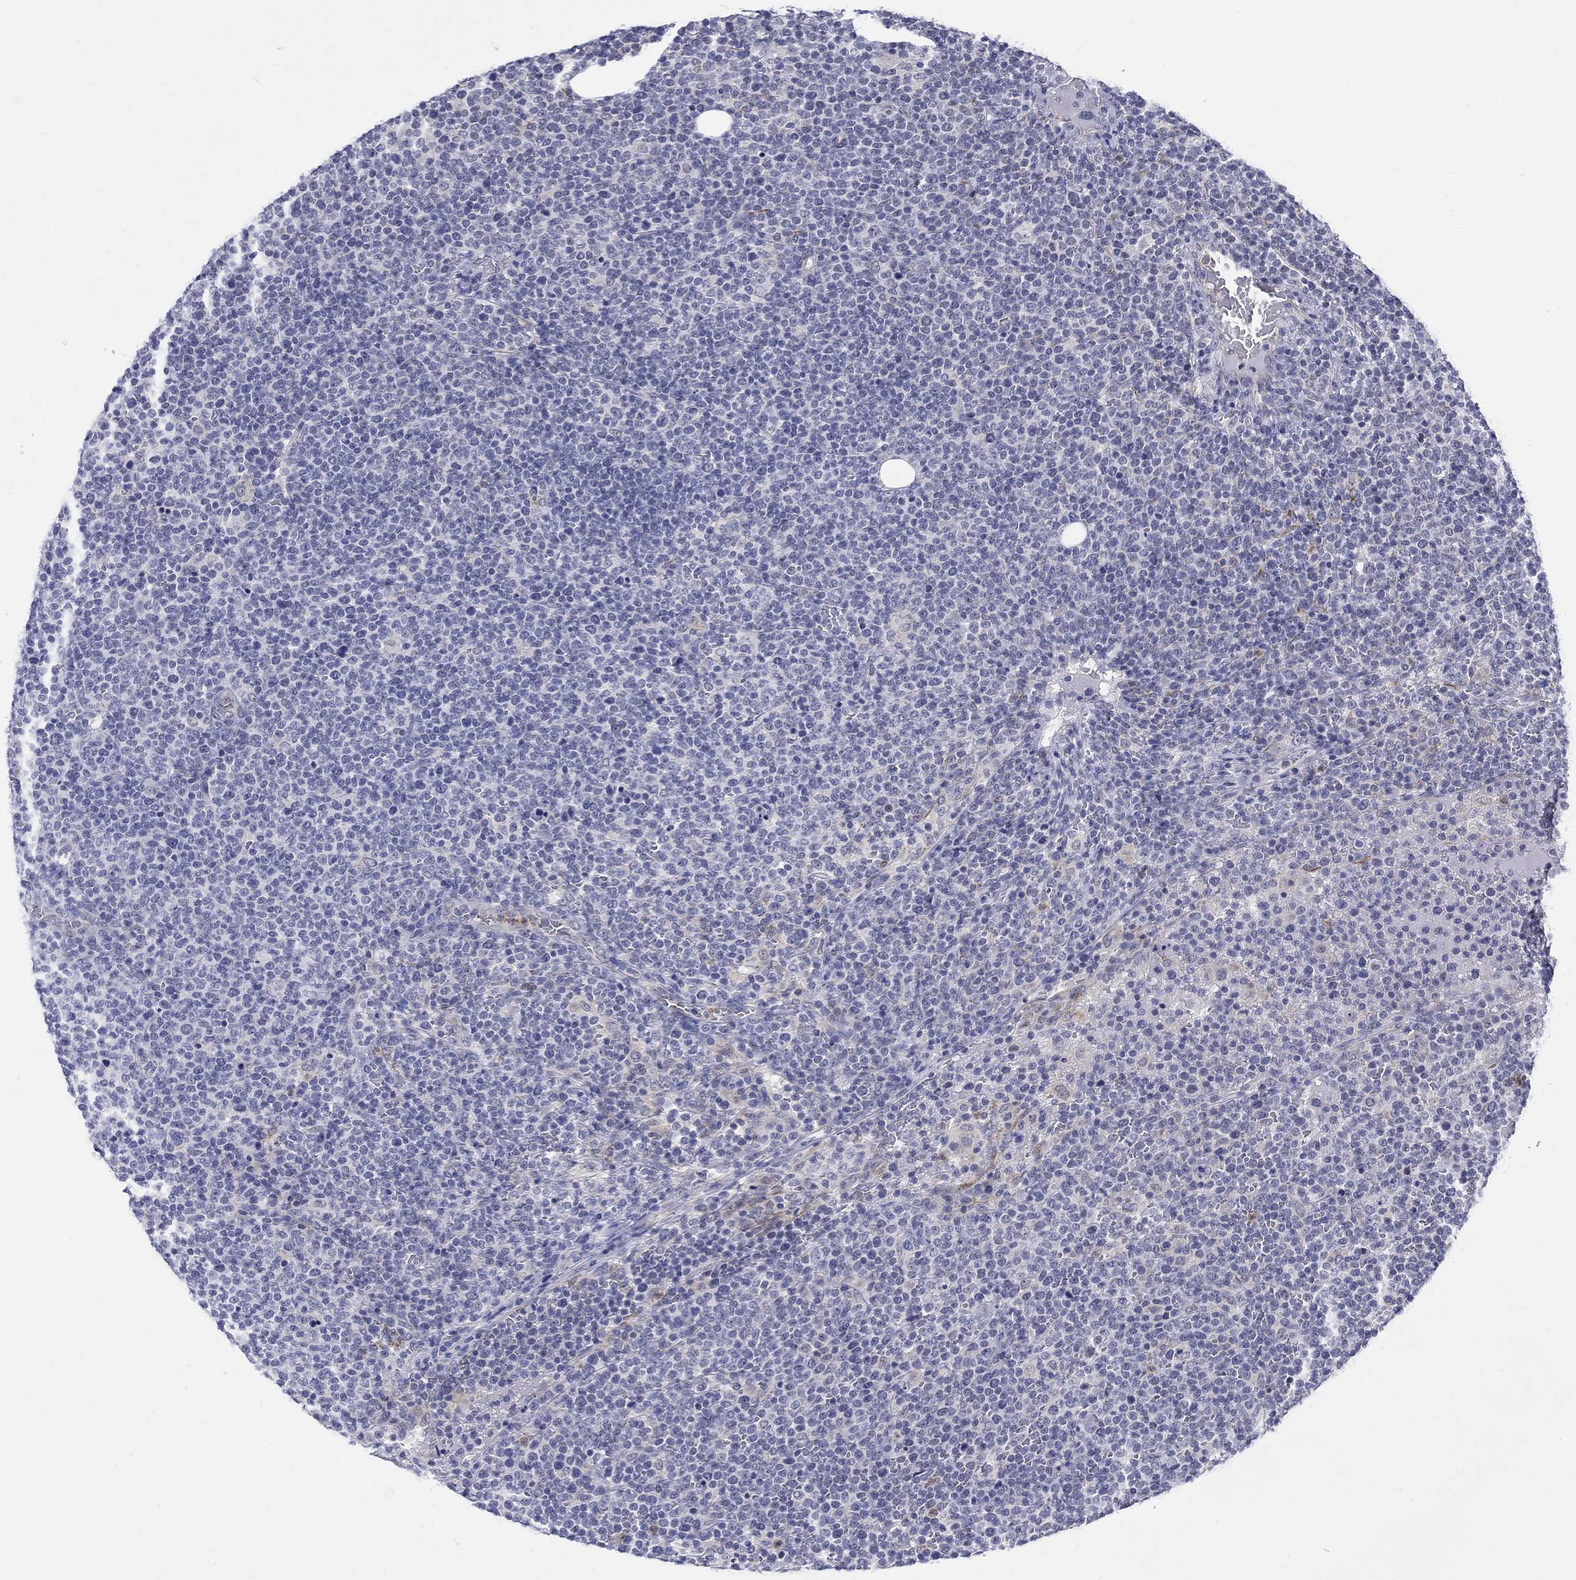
{"staining": {"intensity": "negative", "quantity": "none", "location": "none"}, "tissue": "lymphoma", "cell_type": "Tumor cells", "image_type": "cancer", "snomed": [{"axis": "morphology", "description": "Malignant lymphoma, non-Hodgkin's type, High grade"}, {"axis": "topography", "description": "Lymph node"}], "caption": "This is an IHC micrograph of lymphoma. There is no positivity in tumor cells.", "gene": "ST6GALNAC1", "patient": {"sex": "male", "age": 61}}